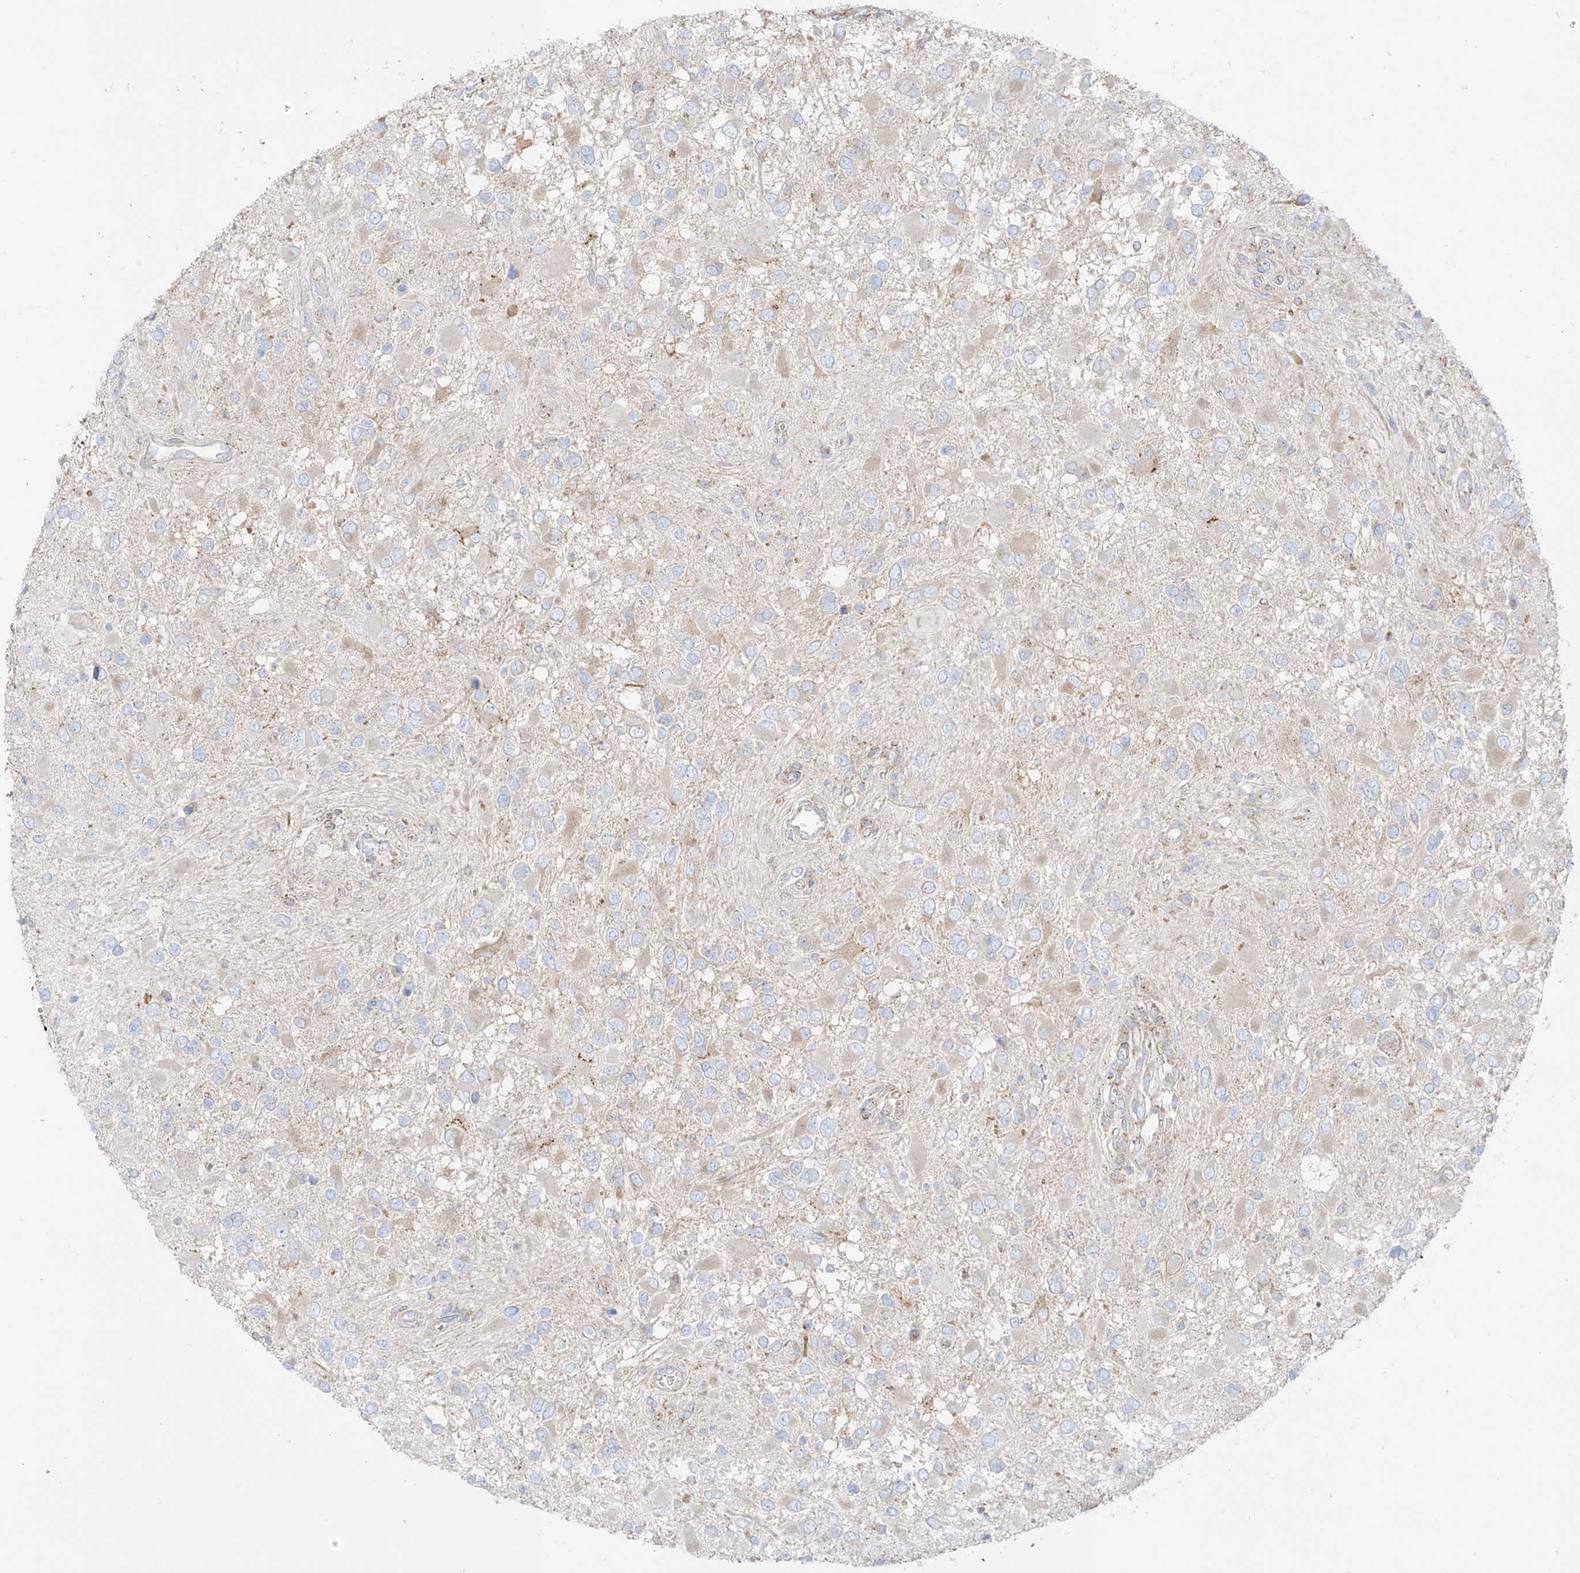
{"staining": {"intensity": "moderate", "quantity": "<25%", "location": "cytoplasmic/membranous"}, "tissue": "glioma", "cell_type": "Tumor cells", "image_type": "cancer", "snomed": [{"axis": "morphology", "description": "Glioma, malignant, High grade"}, {"axis": "topography", "description": "Brain"}], "caption": "Tumor cells demonstrate moderate cytoplasmic/membranous expression in about <25% of cells in glioma.", "gene": "XKR3", "patient": {"sex": "male", "age": 53}}